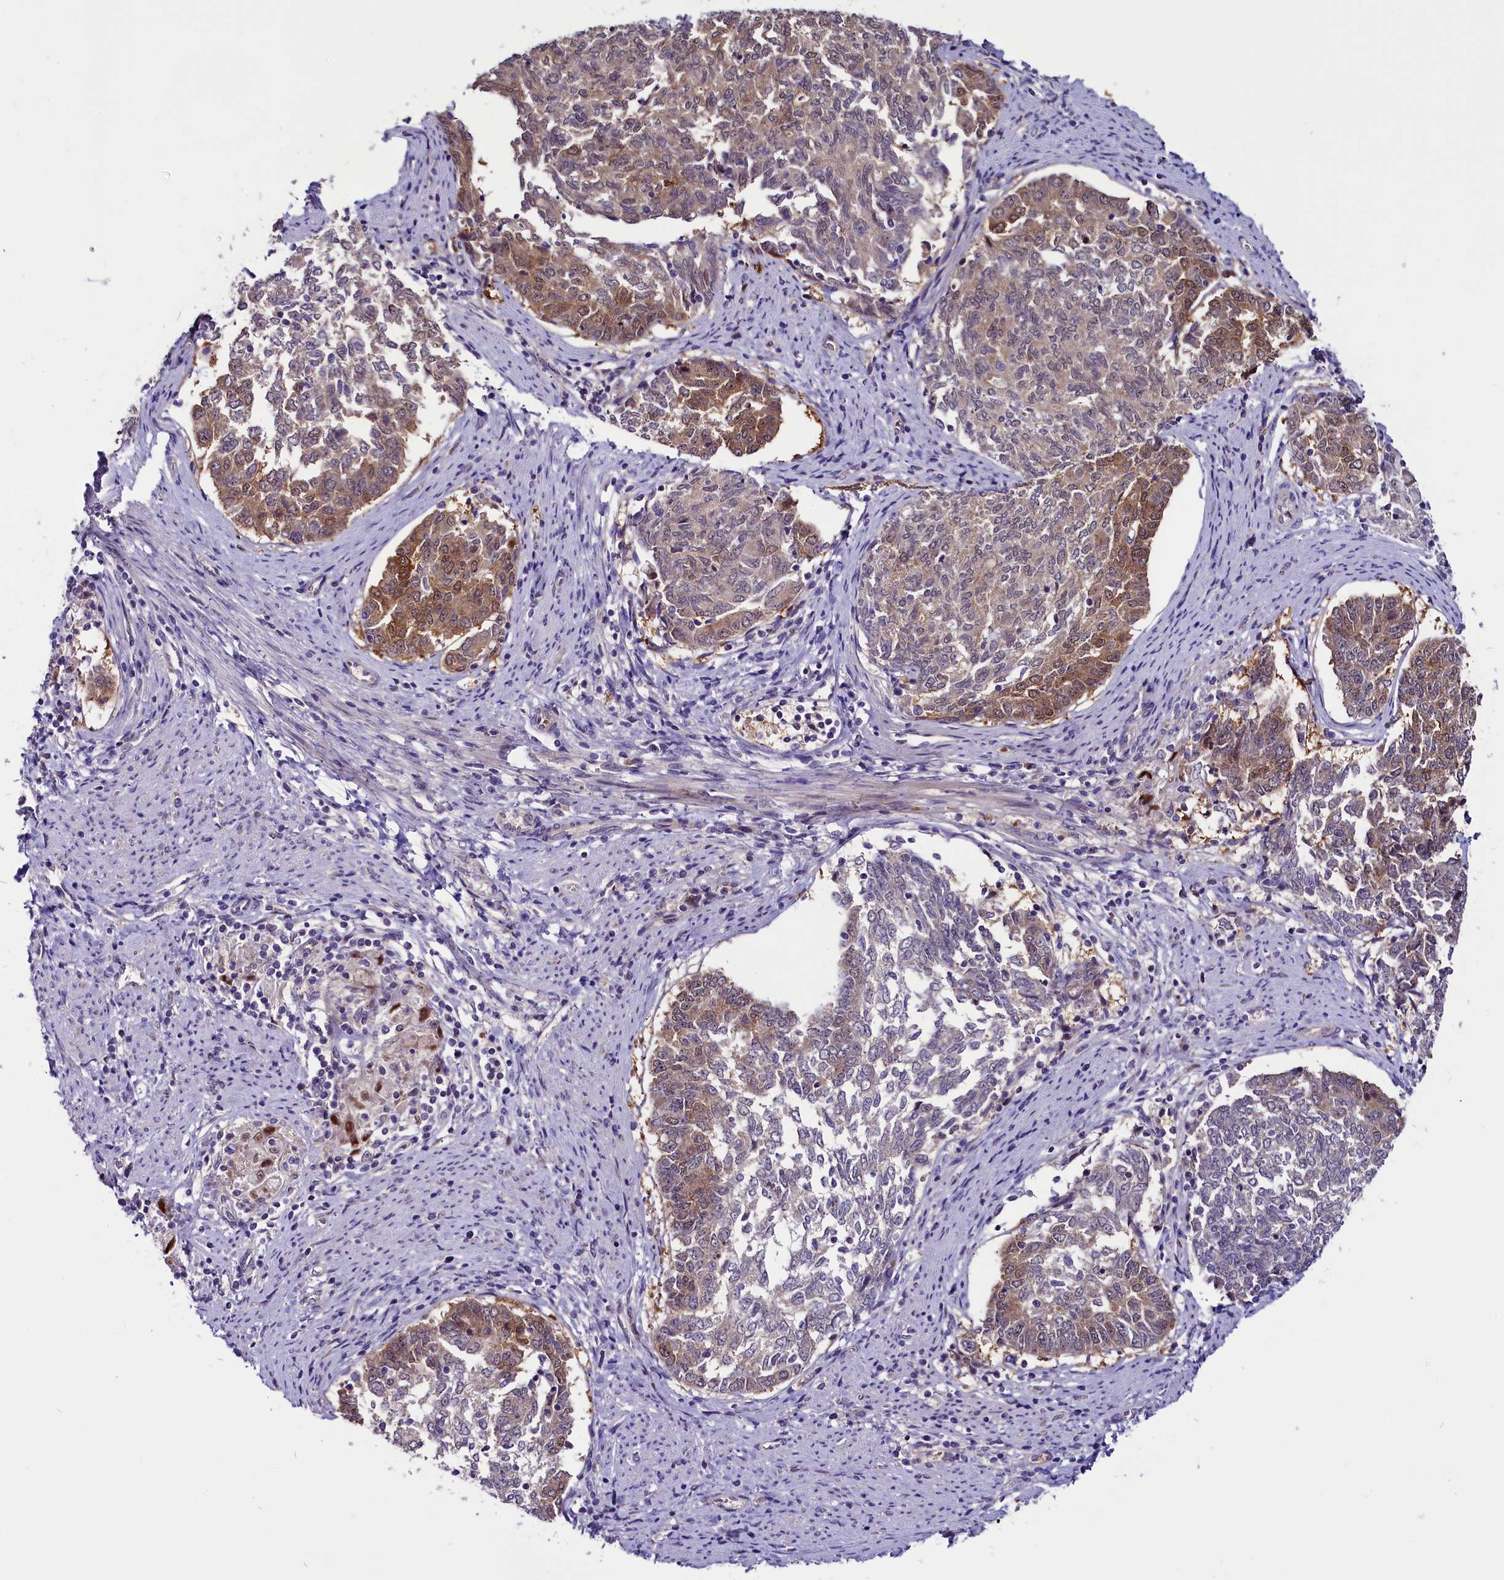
{"staining": {"intensity": "moderate", "quantity": "25%-75%", "location": "cytoplasmic/membranous"}, "tissue": "endometrial cancer", "cell_type": "Tumor cells", "image_type": "cancer", "snomed": [{"axis": "morphology", "description": "Adenocarcinoma, NOS"}, {"axis": "topography", "description": "Endometrium"}], "caption": "Endometrial cancer stained with a brown dye shows moderate cytoplasmic/membranous positive positivity in approximately 25%-75% of tumor cells.", "gene": "C9orf40", "patient": {"sex": "female", "age": 80}}